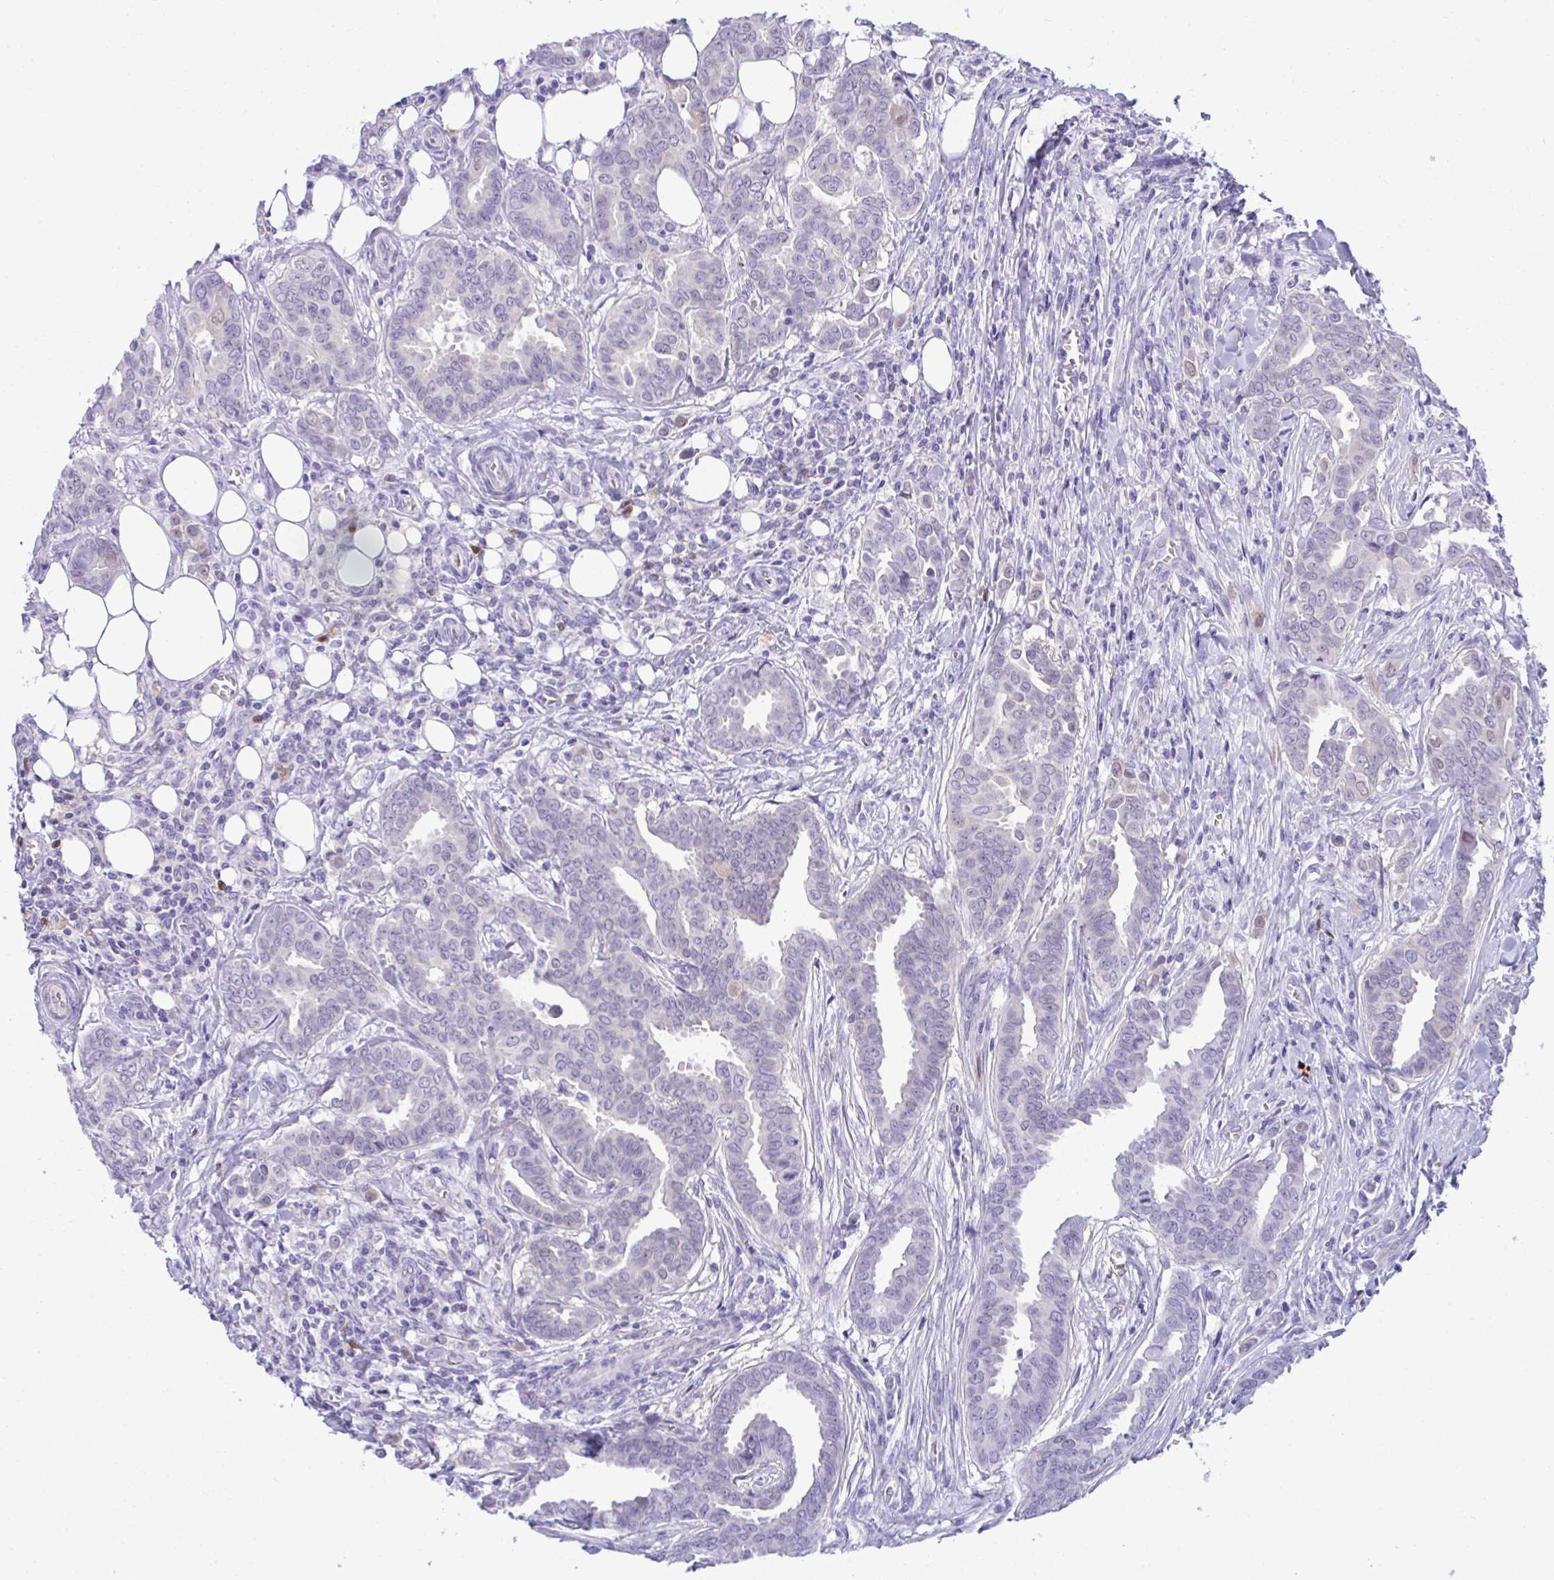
{"staining": {"intensity": "negative", "quantity": "none", "location": "none"}, "tissue": "breast cancer", "cell_type": "Tumor cells", "image_type": "cancer", "snomed": [{"axis": "morphology", "description": "Duct carcinoma"}, {"axis": "topography", "description": "Breast"}], "caption": "Immunohistochemistry histopathology image of human breast invasive ductal carcinoma stained for a protein (brown), which demonstrates no expression in tumor cells.", "gene": "PGM2L1", "patient": {"sex": "female", "age": 45}}